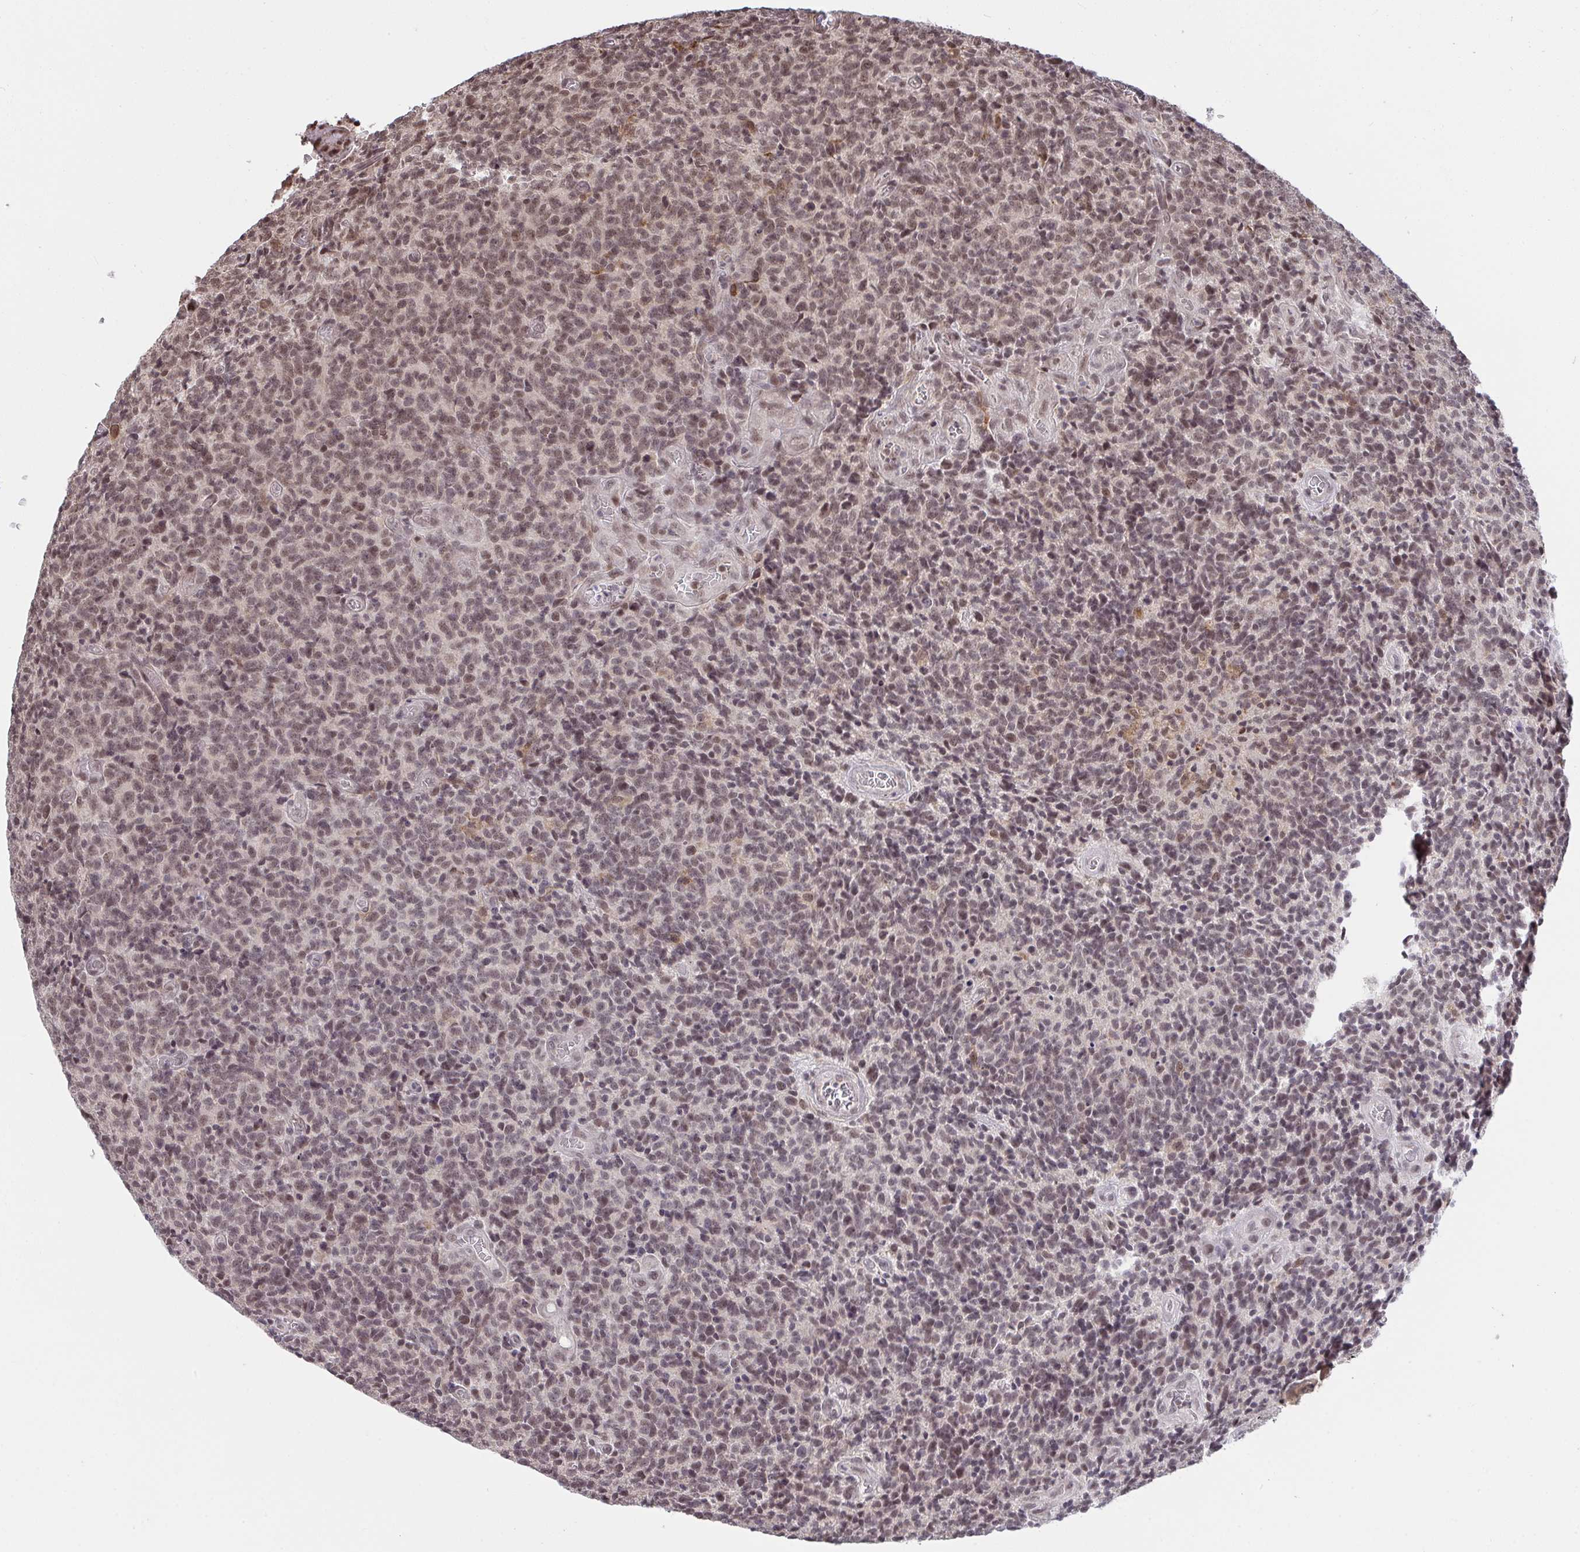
{"staining": {"intensity": "moderate", "quantity": "25%-75%", "location": "nuclear"}, "tissue": "glioma", "cell_type": "Tumor cells", "image_type": "cancer", "snomed": [{"axis": "morphology", "description": "Glioma, malignant, High grade"}, {"axis": "topography", "description": "Brain"}], "caption": "Immunohistochemical staining of glioma shows medium levels of moderate nuclear expression in approximately 25%-75% of tumor cells.", "gene": "SAP30", "patient": {"sex": "male", "age": 76}}